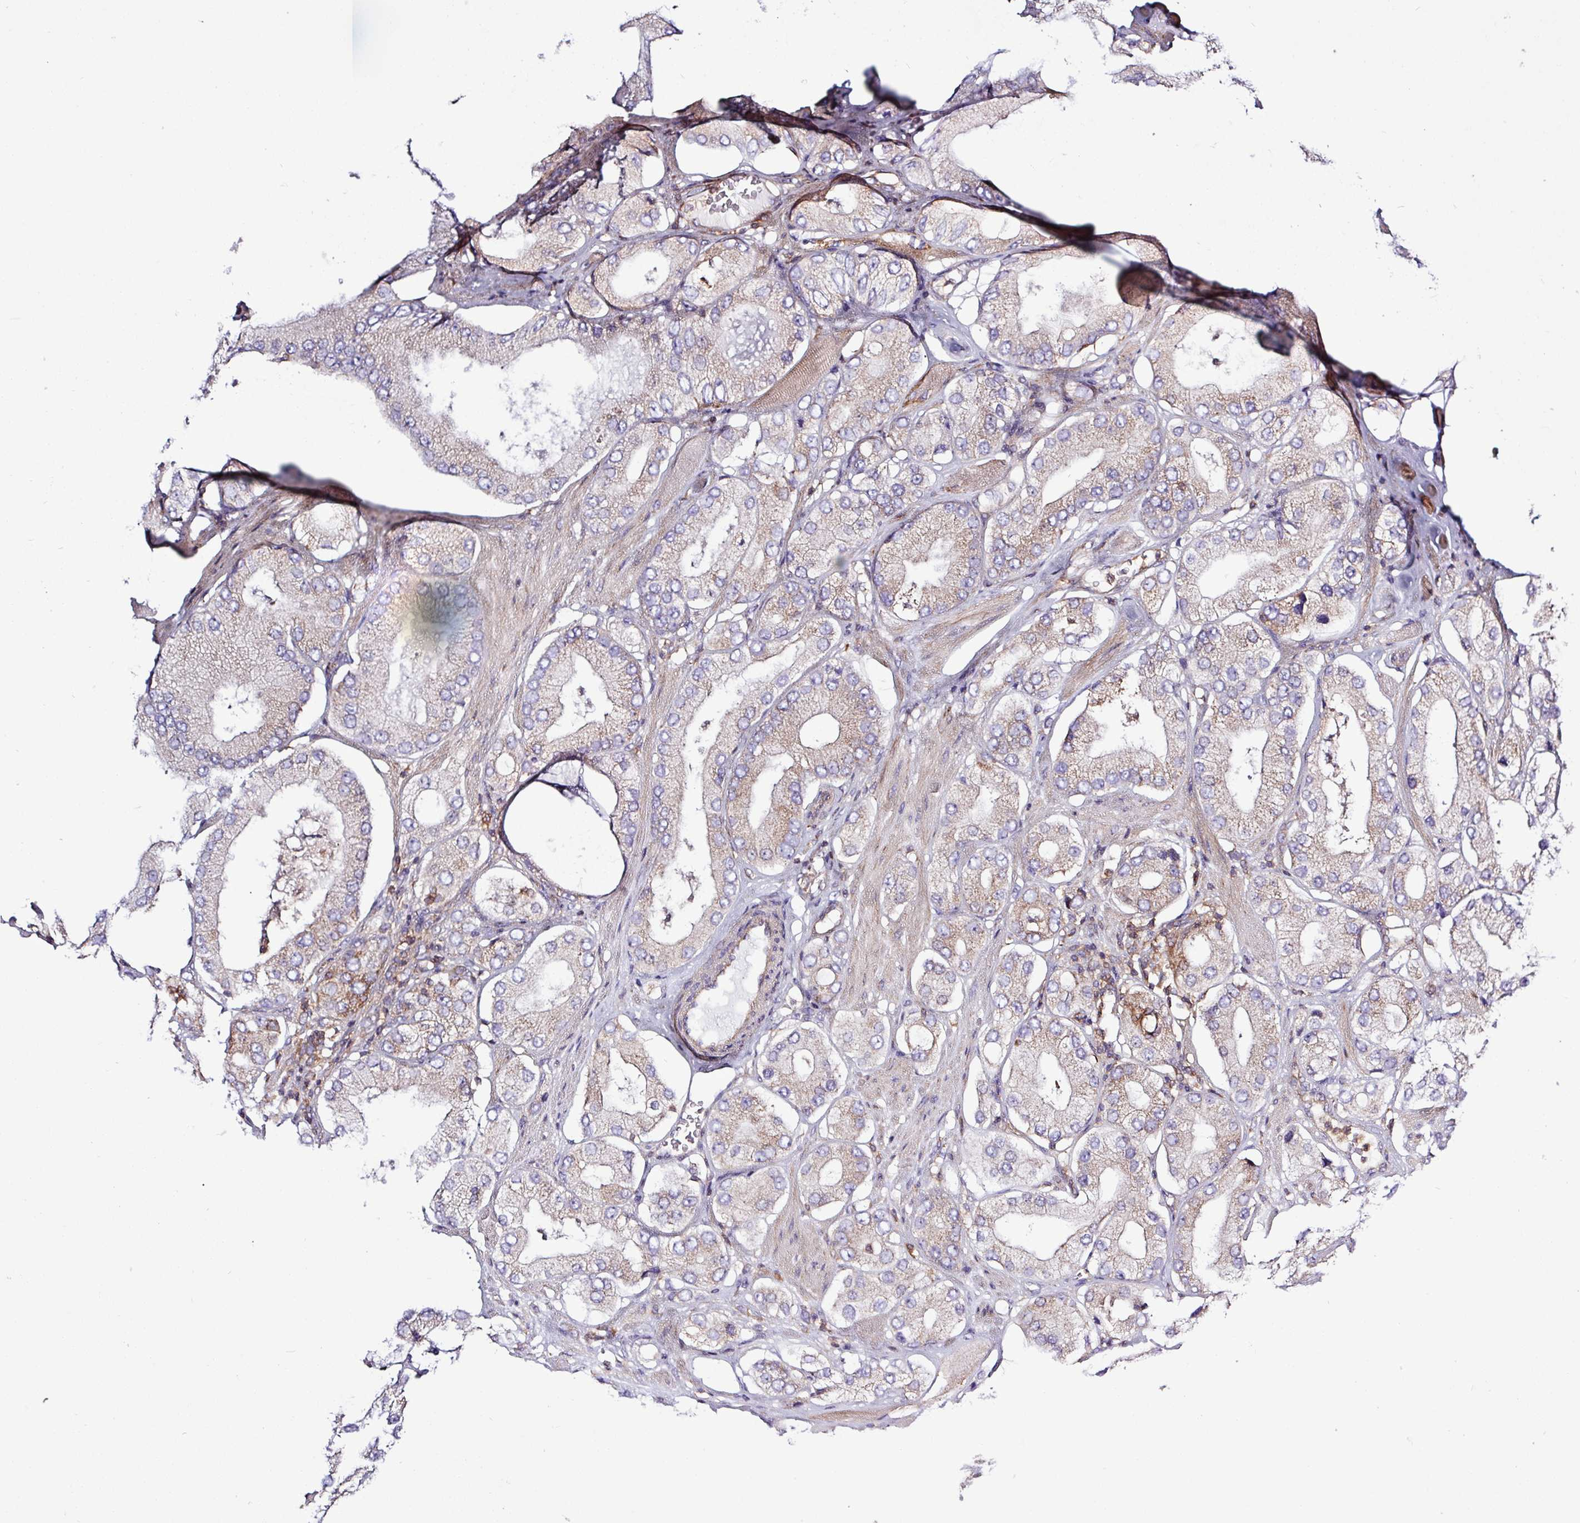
{"staining": {"intensity": "weak", "quantity": ">75%", "location": "cytoplasmic/membranous"}, "tissue": "prostate cancer", "cell_type": "Tumor cells", "image_type": "cancer", "snomed": [{"axis": "morphology", "description": "Adenocarcinoma, Low grade"}, {"axis": "topography", "description": "Prostate"}], "caption": "Protein expression analysis of low-grade adenocarcinoma (prostate) reveals weak cytoplasmic/membranous positivity in about >75% of tumor cells. The staining is performed using DAB (3,3'-diaminobenzidine) brown chromogen to label protein expression. The nuclei are counter-stained blue using hematoxylin.", "gene": "ACTR3", "patient": {"sex": "male", "age": 42}}